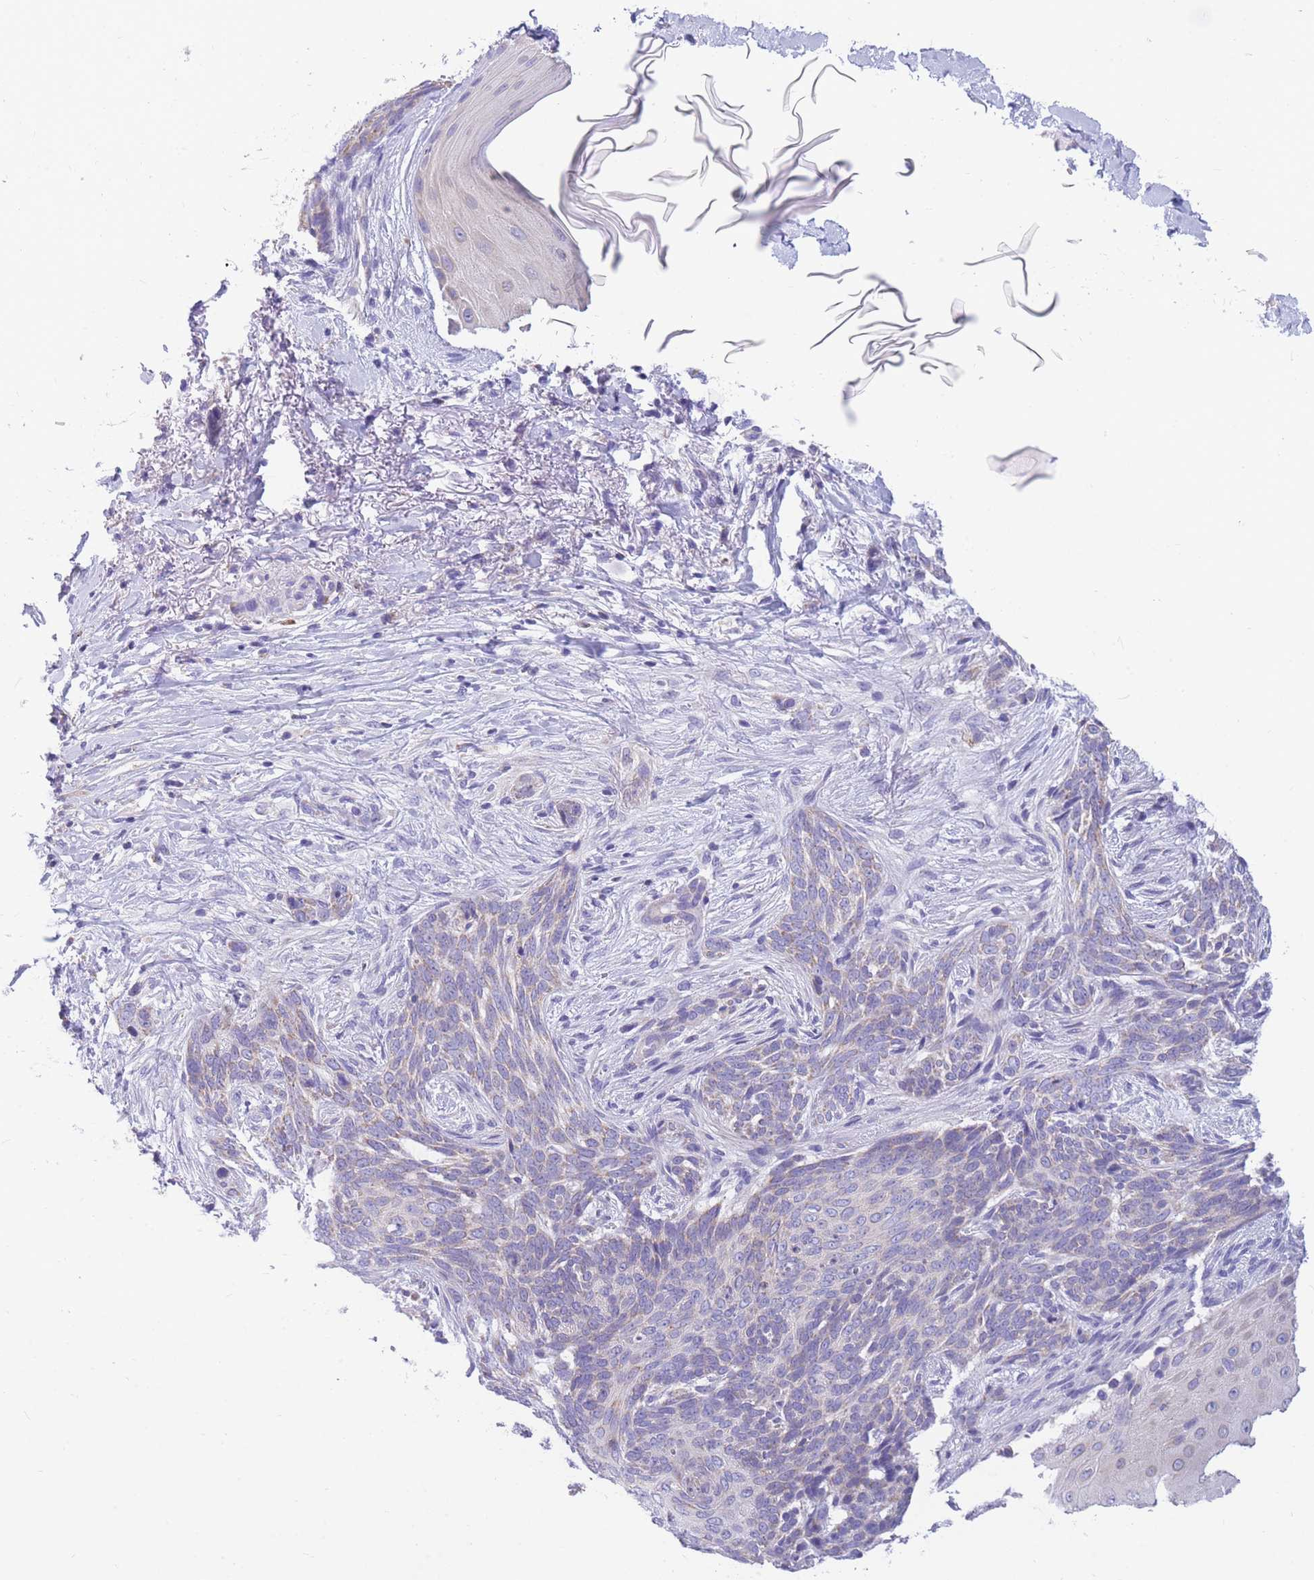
{"staining": {"intensity": "weak", "quantity": "<25%", "location": "cytoplasmic/membranous"}, "tissue": "skin cancer", "cell_type": "Tumor cells", "image_type": "cancer", "snomed": [{"axis": "morphology", "description": "Normal tissue, NOS"}, {"axis": "morphology", "description": "Basal cell carcinoma"}, {"axis": "topography", "description": "Skin"}], "caption": "The histopathology image demonstrates no staining of tumor cells in basal cell carcinoma (skin).", "gene": "DHRS11", "patient": {"sex": "female", "age": 67}}